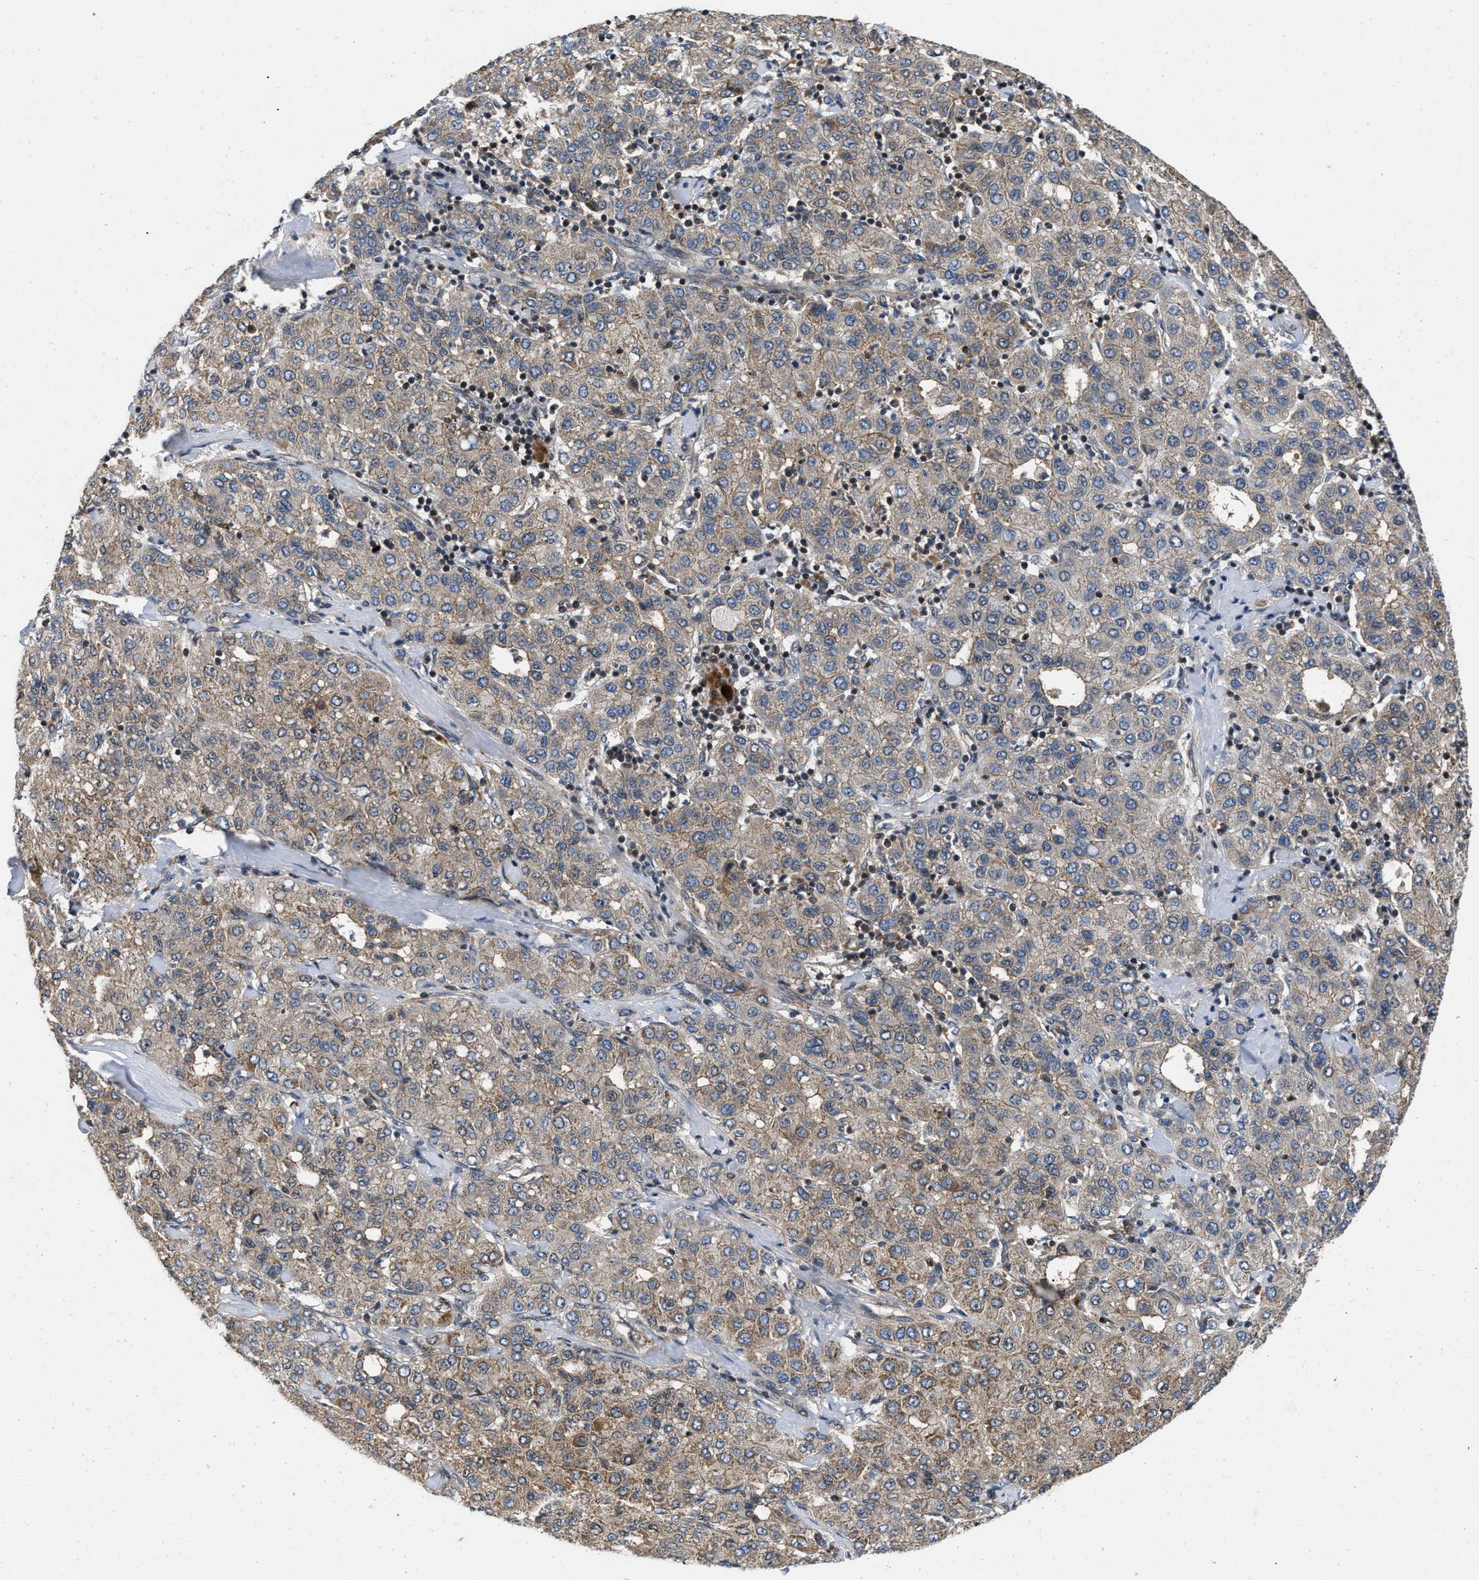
{"staining": {"intensity": "weak", "quantity": ">75%", "location": "cytoplasmic/membranous"}, "tissue": "liver cancer", "cell_type": "Tumor cells", "image_type": "cancer", "snomed": [{"axis": "morphology", "description": "Carcinoma, Hepatocellular, NOS"}, {"axis": "topography", "description": "Liver"}], "caption": "Human liver cancer (hepatocellular carcinoma) stained with a protein marker reveals weak staining in tumor cells.", "gene": "PRDM14", "patient": {"sex": "male", "age": 65}}